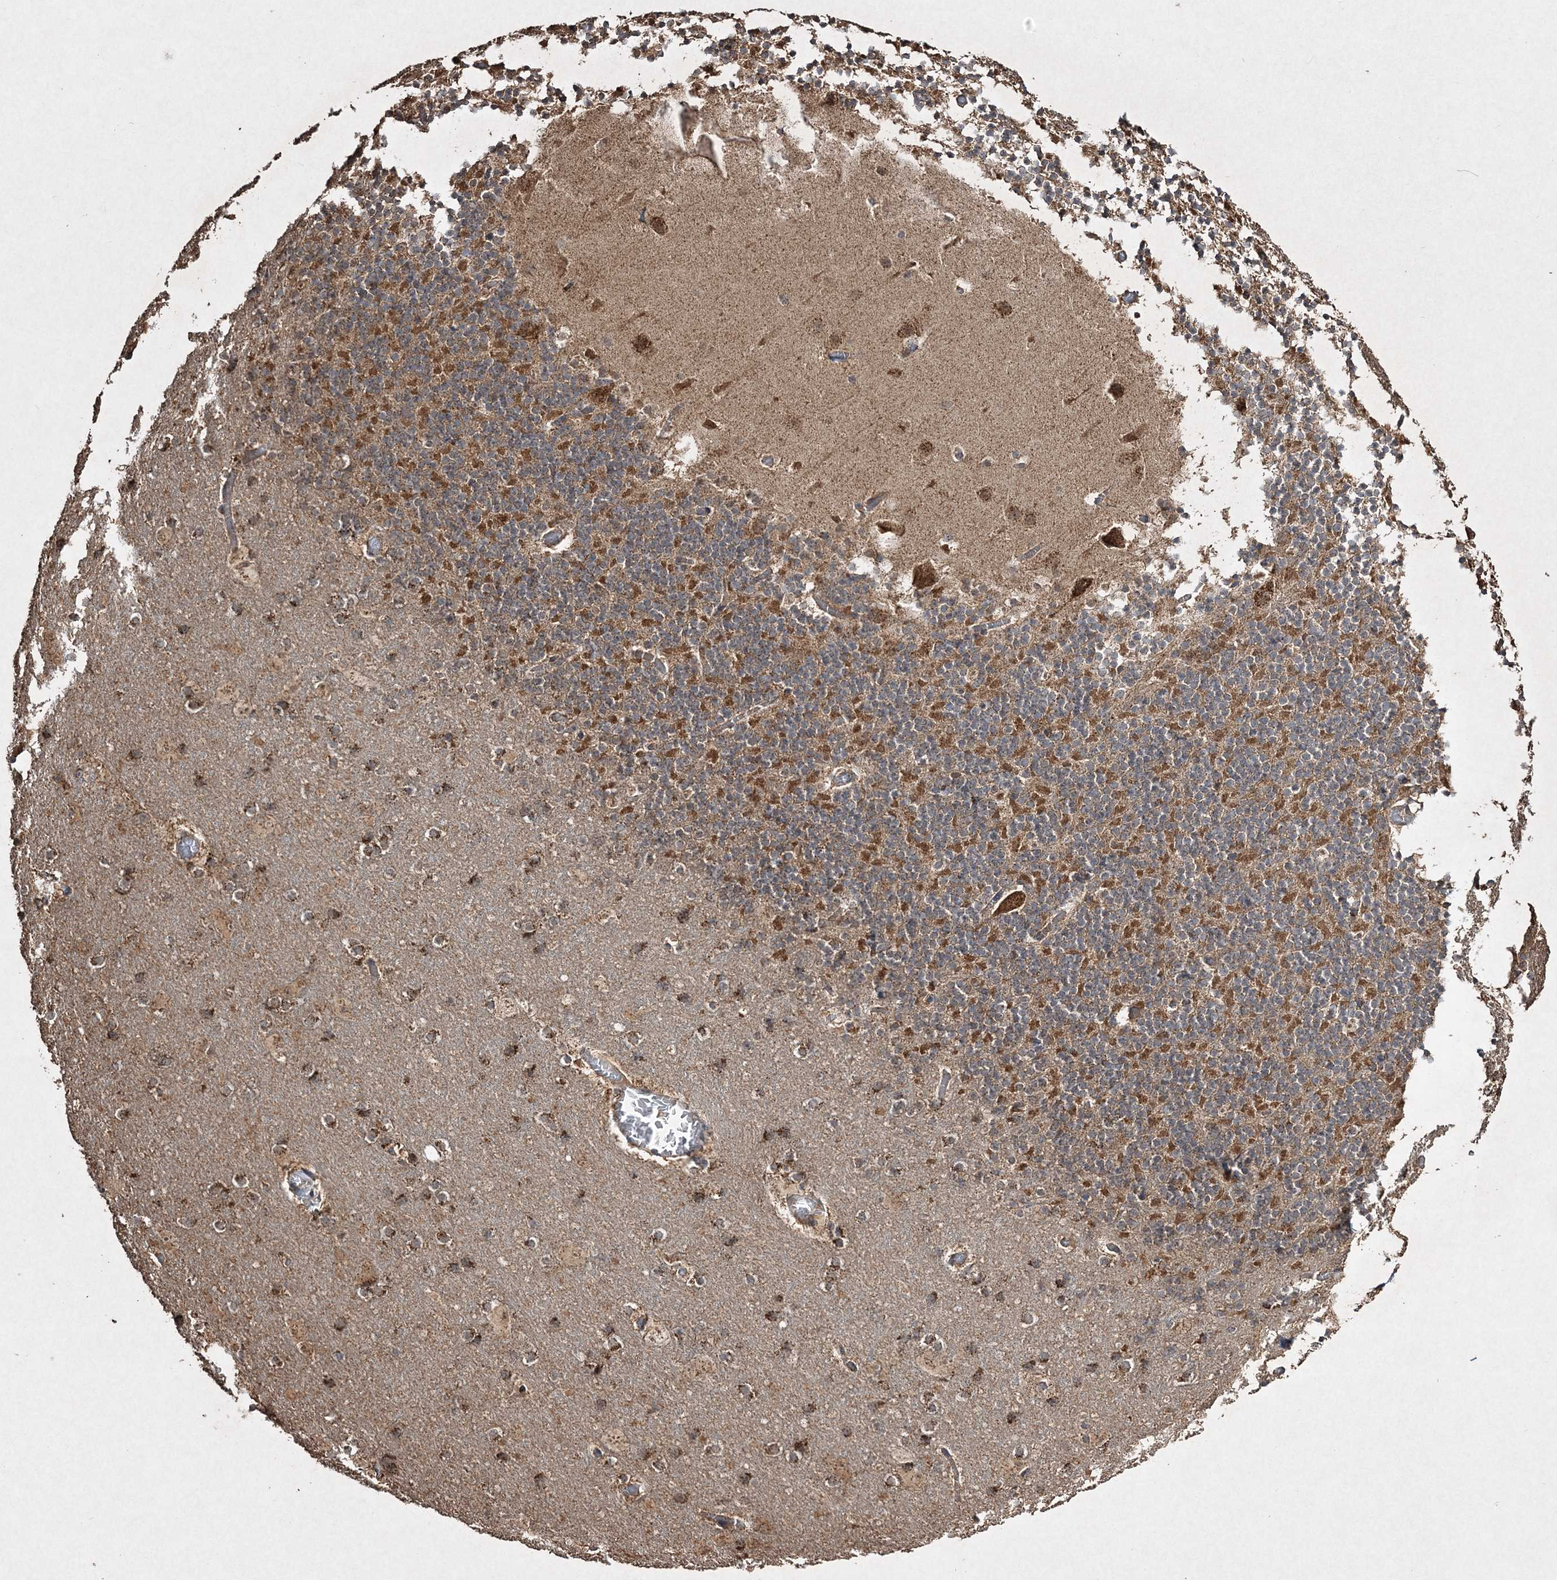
{"staining": {"intensity": "moderate", "quantity": ">75%", "location": "cytoplasmic/membranous"}, "tissue": "cerebellum", "cell_type": "Cells in granular layer", "image_type": "normal", "snomed": [{"axis": "morphology", "description": "Normal tissue, NOS"}, {"axis": "topography", "description": "Cerebellum"}], "caption": "Approximately >75% of cells in granular layer in normal human cerebellum demonstrate moderate cytoplasmic/membranous protein positivity as visualized by brown immunohistochemical staining.", "gene": "GRSF1", "patient": {"sex": "male", "age": 57}}